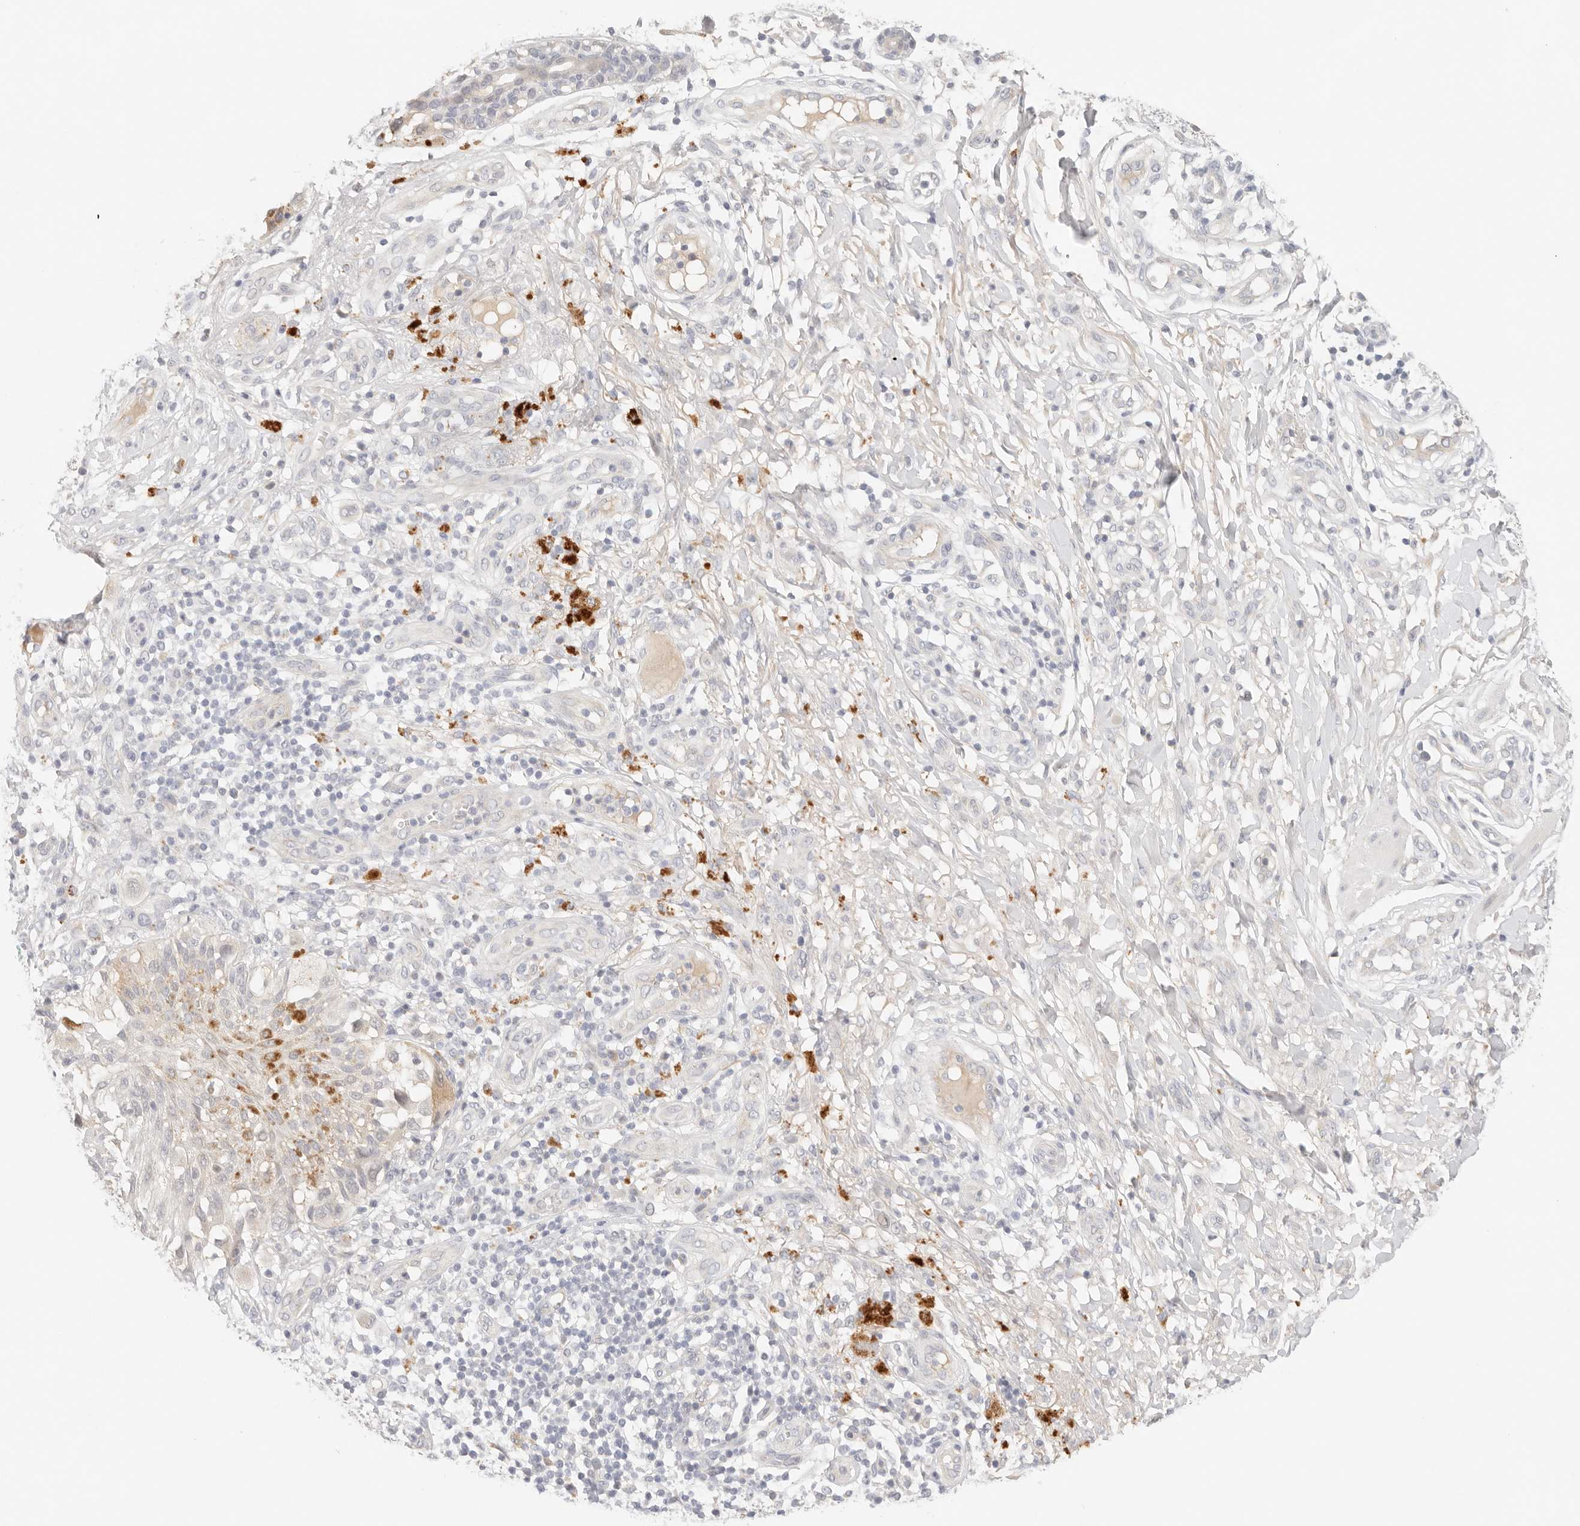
{"staining": {"intensity": "negative", "quantity": "none", "location": "none"}, "tissue": "melanoma", "cell_type": "Tumor cells", "image_type": "cancer", "snomed": [{"axis": "morphology", "description": "Malignant melanoma, NOS"}, {"axis": "topography", "description": "Skin"}], "caption": "Photomicrograph shows no significant protein staining in tumor cells of malignant melanoma.", "gene": "SPHK1", "patient": {"sex": "female", "age": 81}}